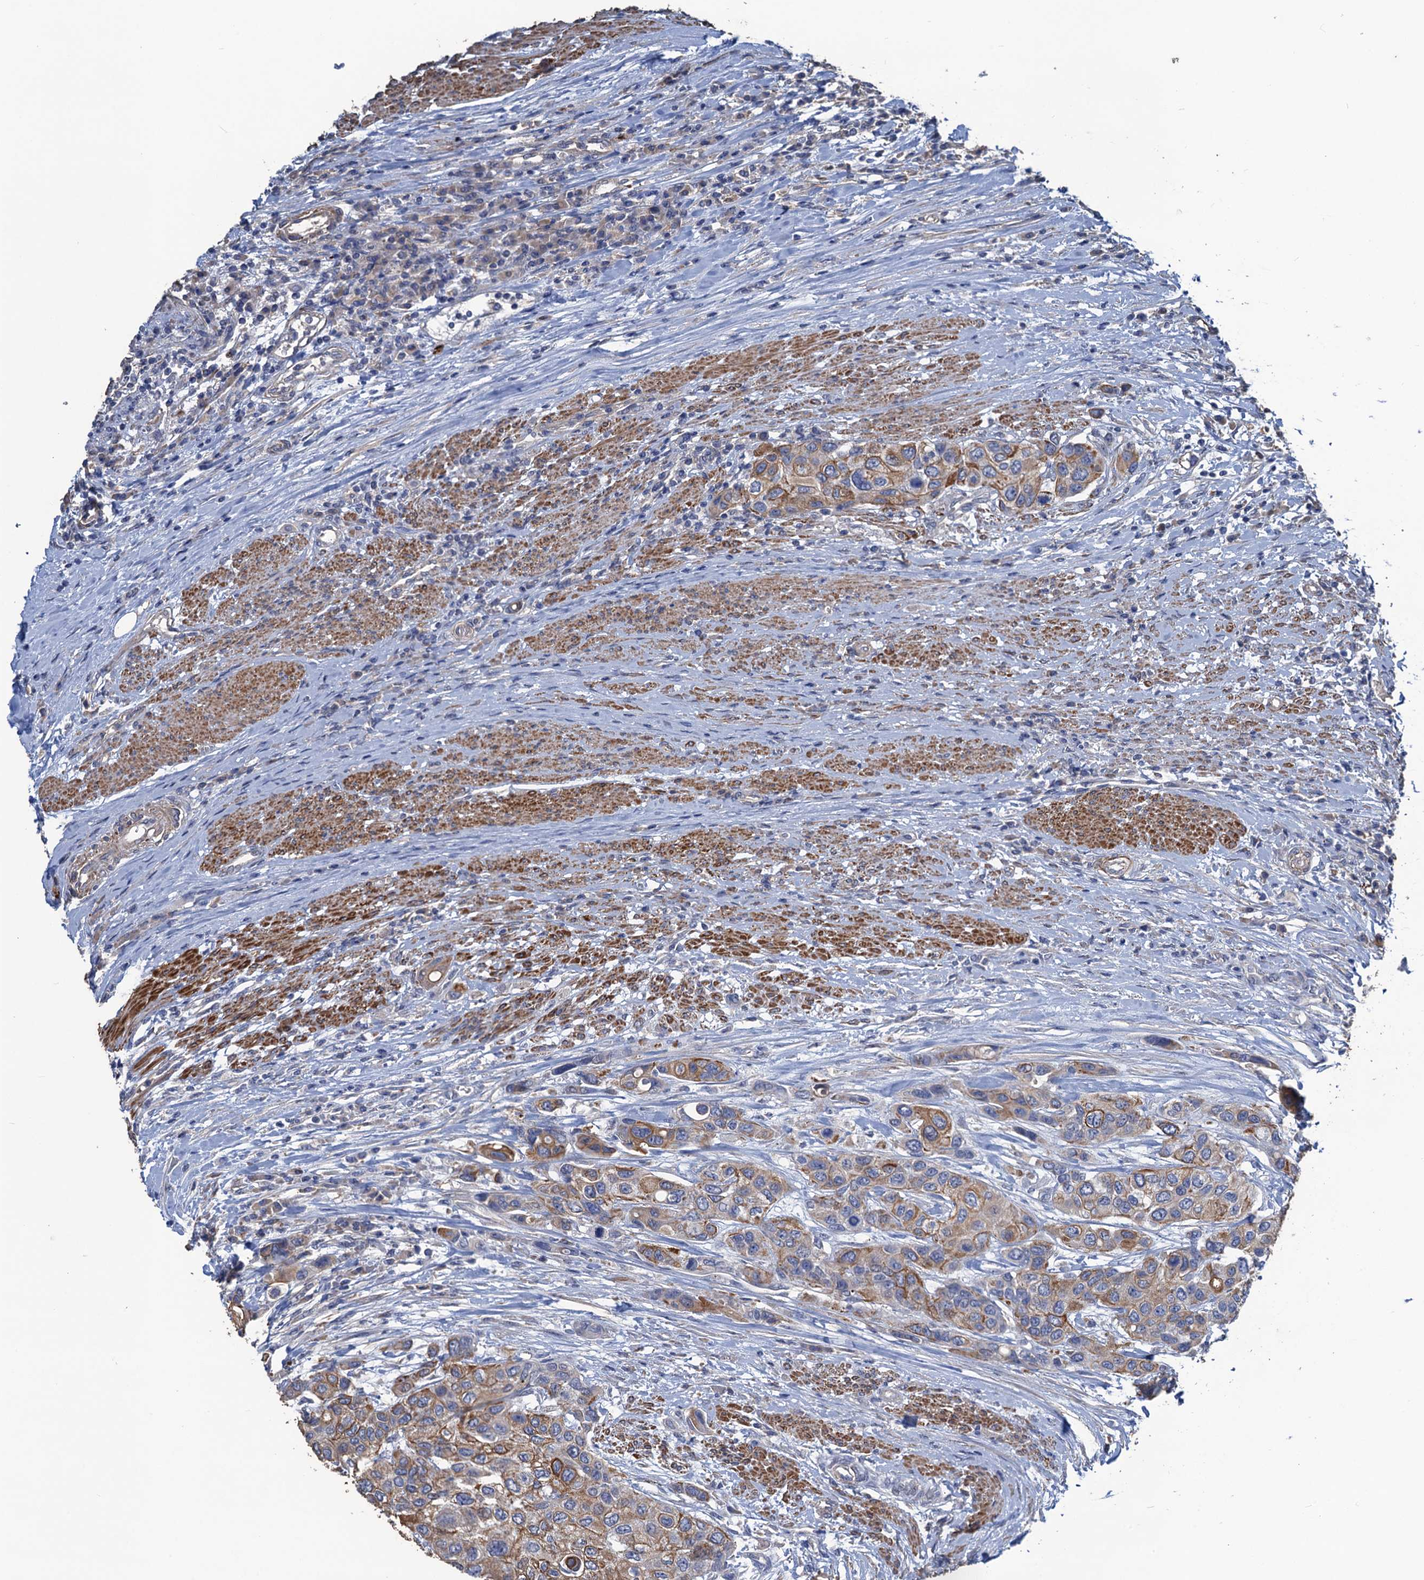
{"staining": {"intensity": "moderate", "quantity": ">75%", "location": "cytoplasmic/membranous"}, "tissue": "urothelial cancer", "cell_type": "Tumor cells", "image_type": "cancer", "snomed": [{"axis": "morphology", "description": "Normal tissue, NOS"}, {"axis": "morphology", "description": "Urothelial carcinoma, High grade"}, {"axis": "topography", "description": "Vascular tissue"}, {"axis": "topography", "description": "Urinary bladder"}], "caption": "Protein analysis of urothelial cancer tissue reveals moderate cytoplasmic/membranous positivity in about >75% of tumor cells.", "gene": "SMCO3", "patient": {"sex": "female", "age": 56}}